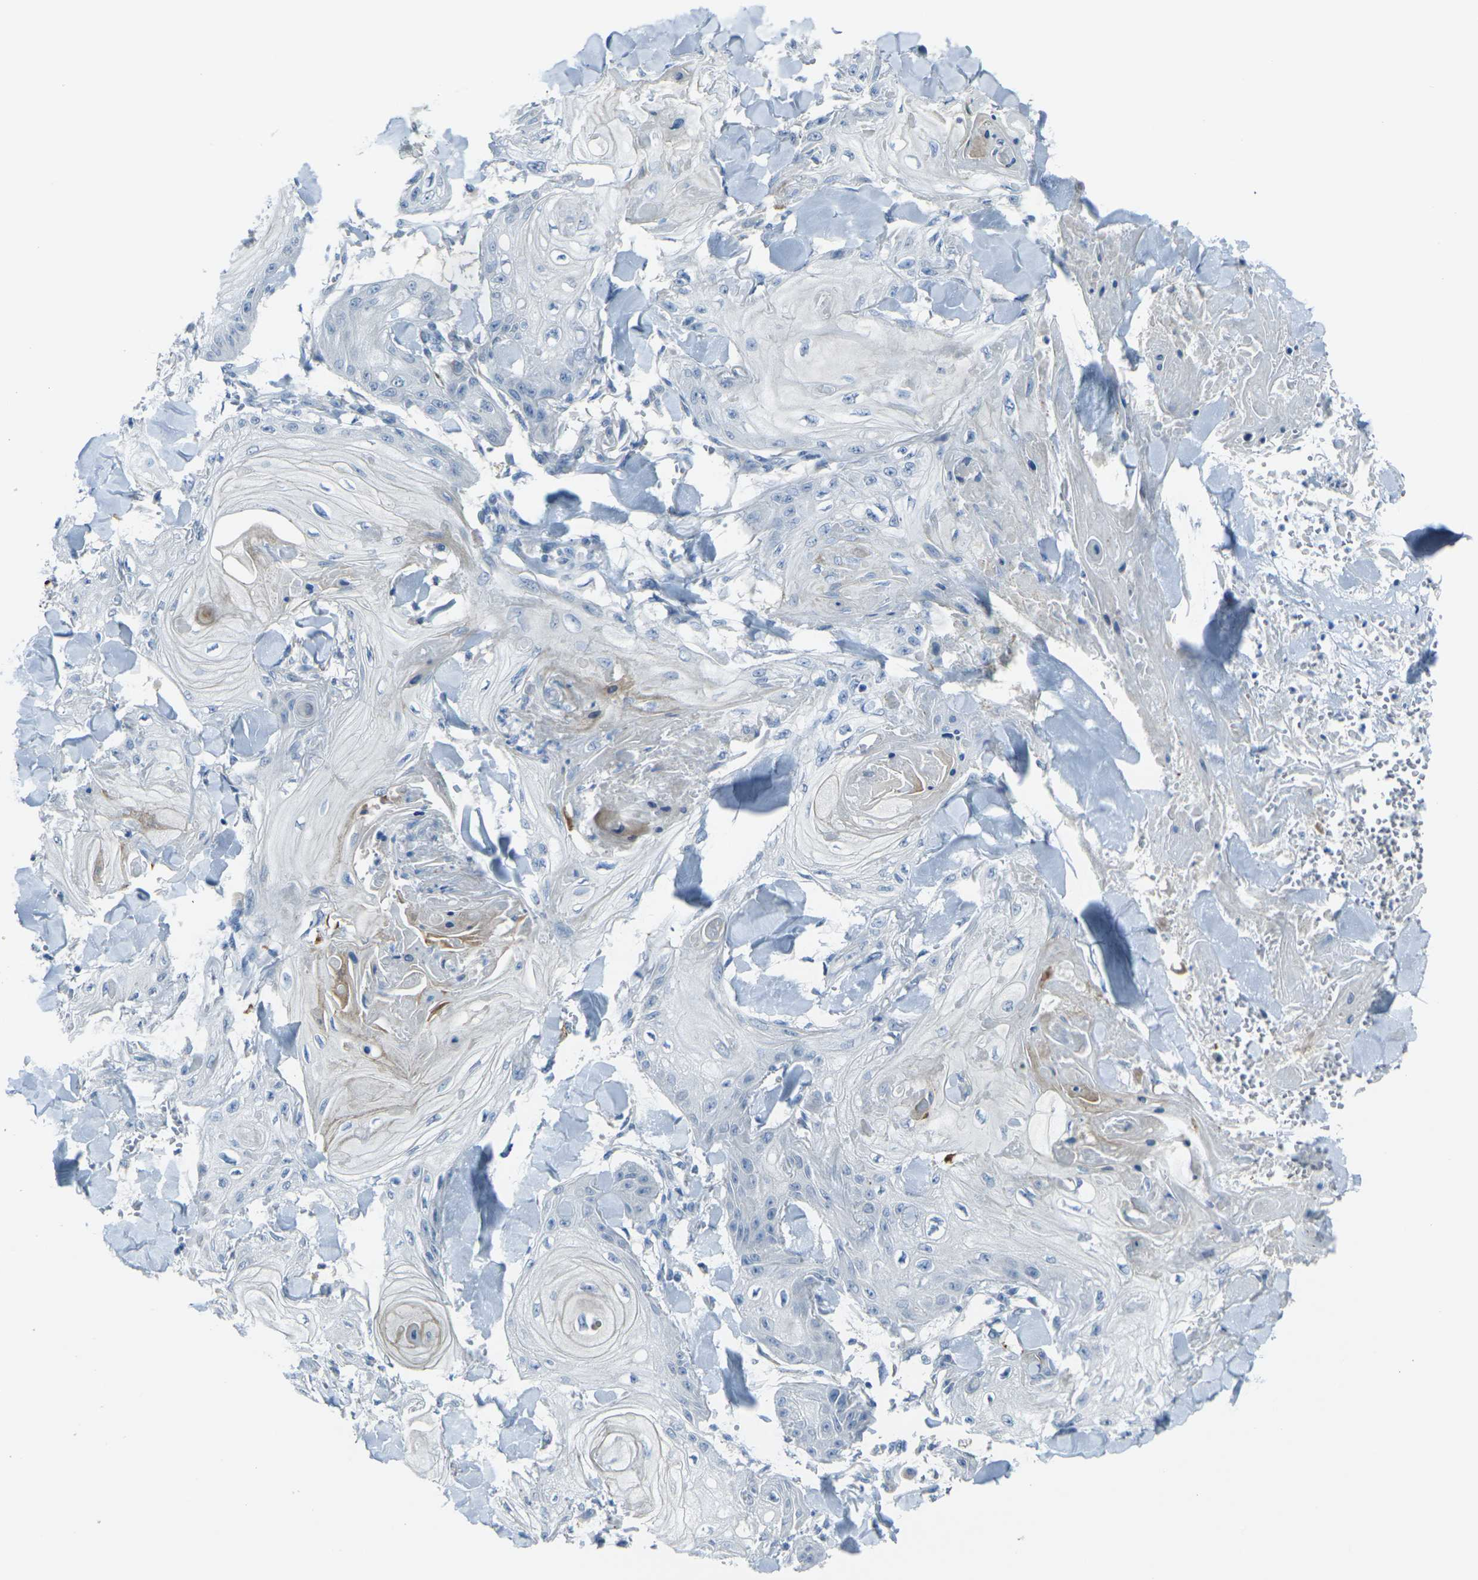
{"staining": {"intensity": "negative", "quantity": "none", "location": "none"}, "tissue": "skin cancer", "cell_type": "Tumor cells", "image_type": "cancer", "snomed": [{"axis": "morphology", "description": "Squamous cell carcinoma, NOS"}, {"axis": "topography", "description": "Skin"}], "caption": "An immunohistochemistry (IHC) micrograph of skin squamous cell carcinoma is shown. There is no staining in tumor cells of skin squamous cell carcinoma.", "gene": "ANKRD46", "patient": {"sex": "male", "age": 74}}